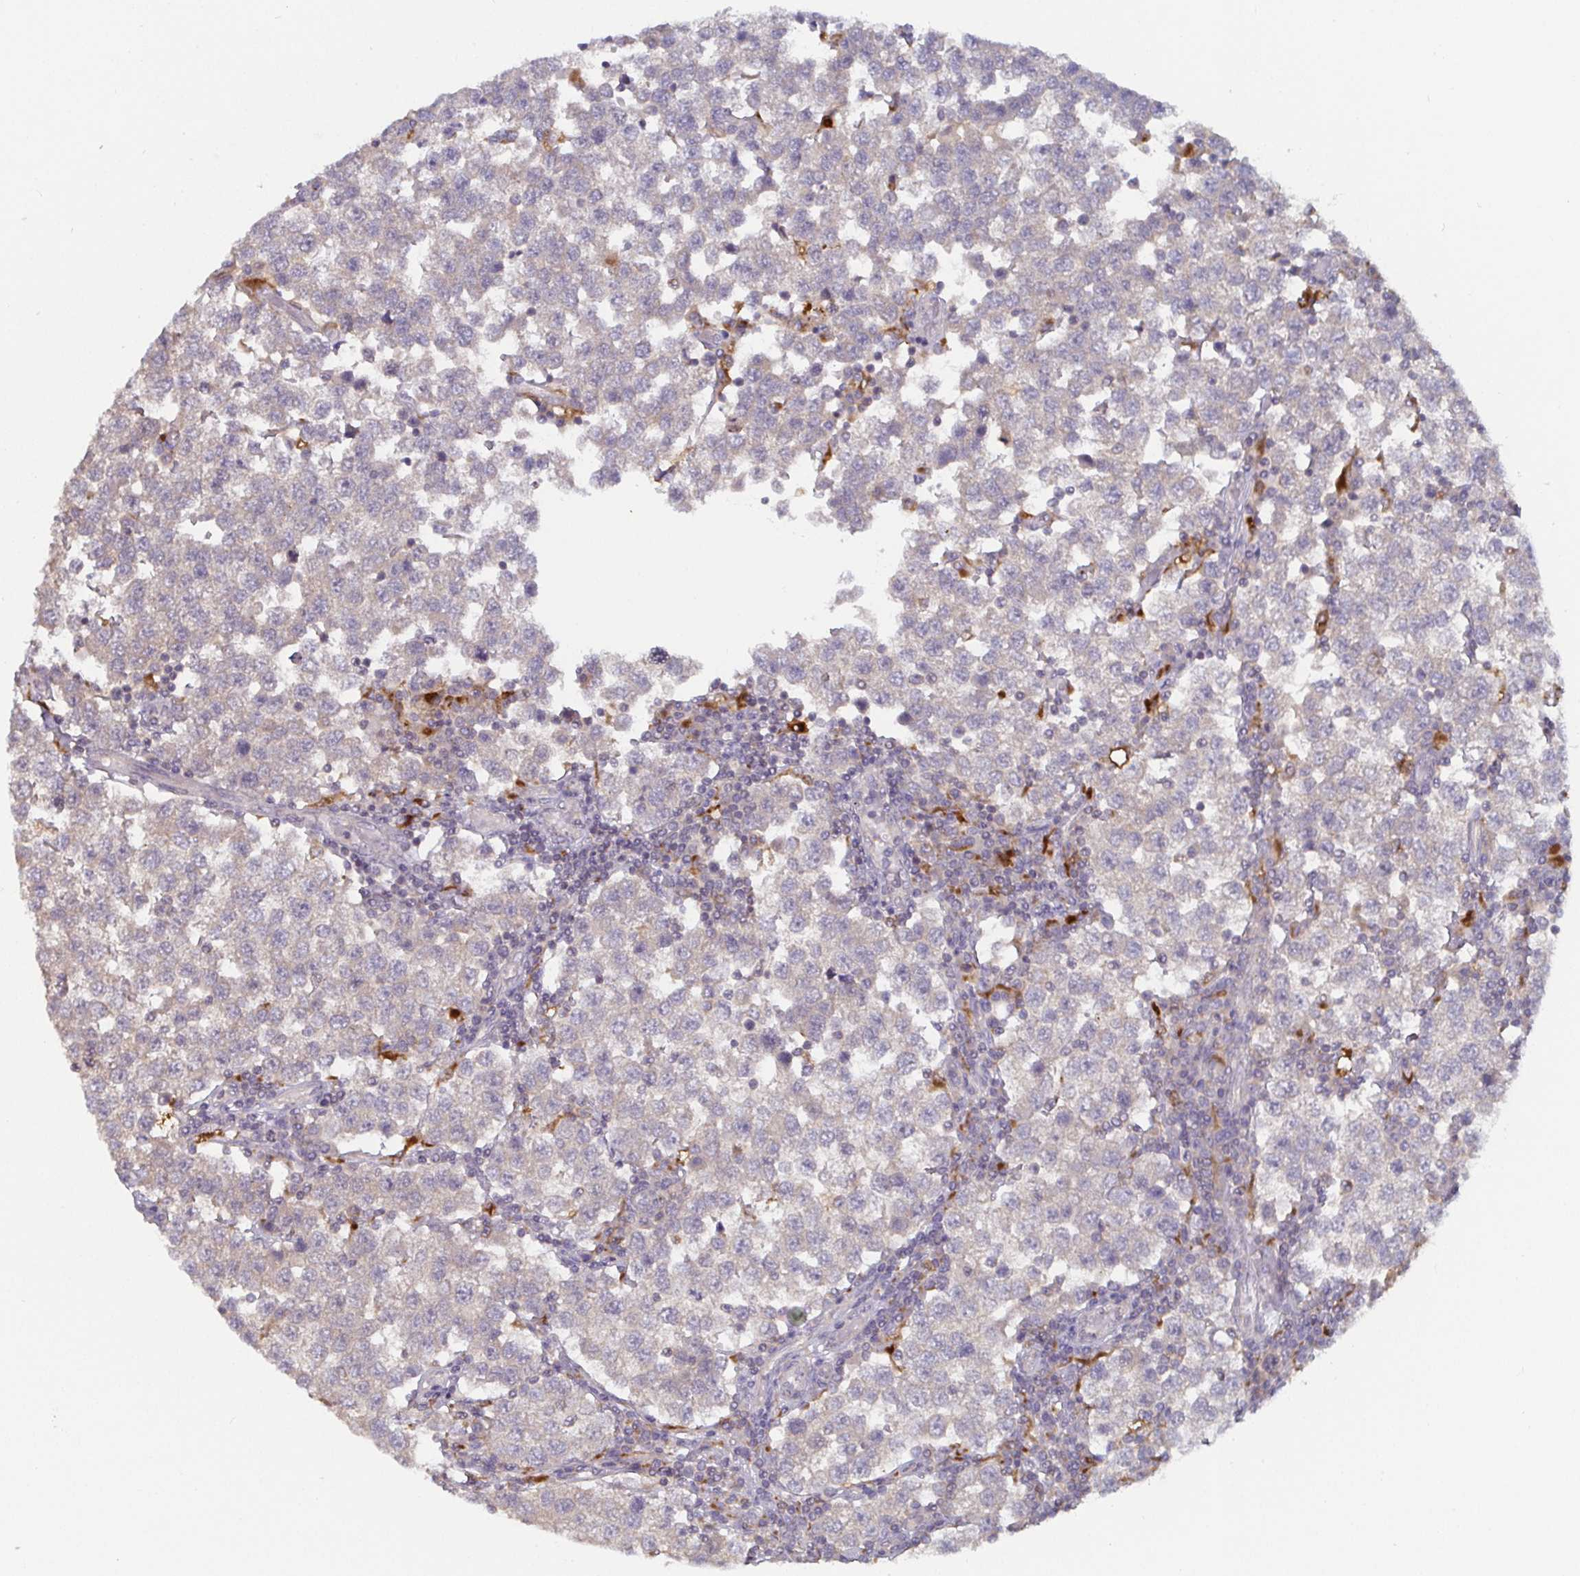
{"staining": {"intensity": "negative", "quantity": "none", "location": "none"}, "tissue": "testis cancer", "cell_type": "Tumor cells", "image_type": "cancer", "snomed": [{"axis": "morphology", "description": "Seminoma, NOS"}, {"axis": "topography", "description": "Testis"}], "caption": "Immunohistochemistry of human testis seminoma displays no positivity in tumor cells.", "gene": "CDH18", "patient": {"sex": "male", "age": 34}}